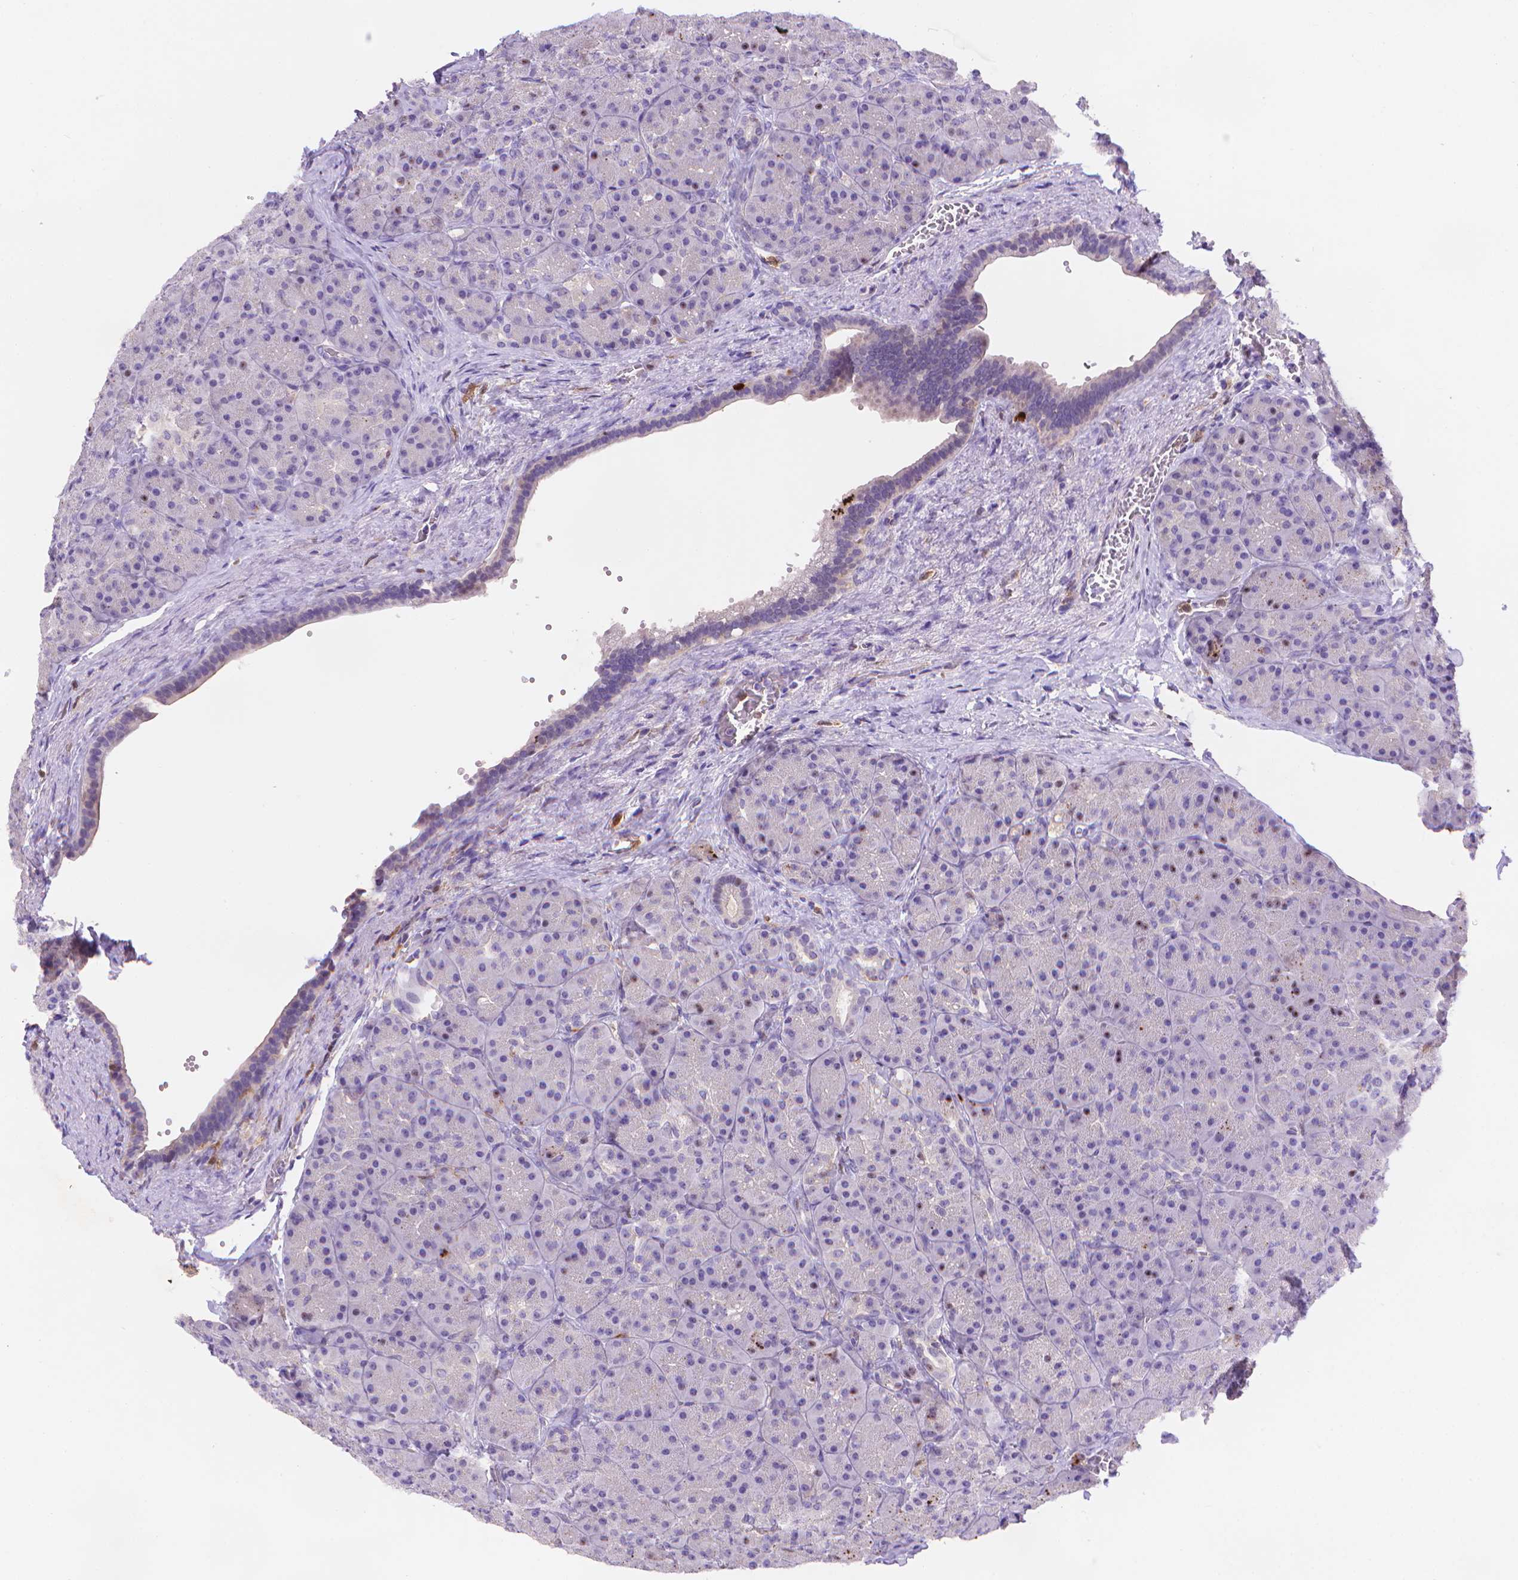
{"staining": {"intensity": "moderate", "quantity": "<25%", "location": "nuclear"}, "tissue": "pancreas", "cell_type": "Exocrine glandular cells", "image_type": "normal", "snomed": [{"axis": "morphology", "description": "Normal tissue, NOS"}, {"axis": "topography", "description": "Pancreas"}], "caption": "Exocrine glandular cells demonstrate low levels of moderate nuclear expression in approximately <25% of cells in normal pancreas. The protein of interest is shown in brown color, while the nuclei are stained blue.", "gene": "FGD2", "patient": {"sex": "male", "age": 57}}